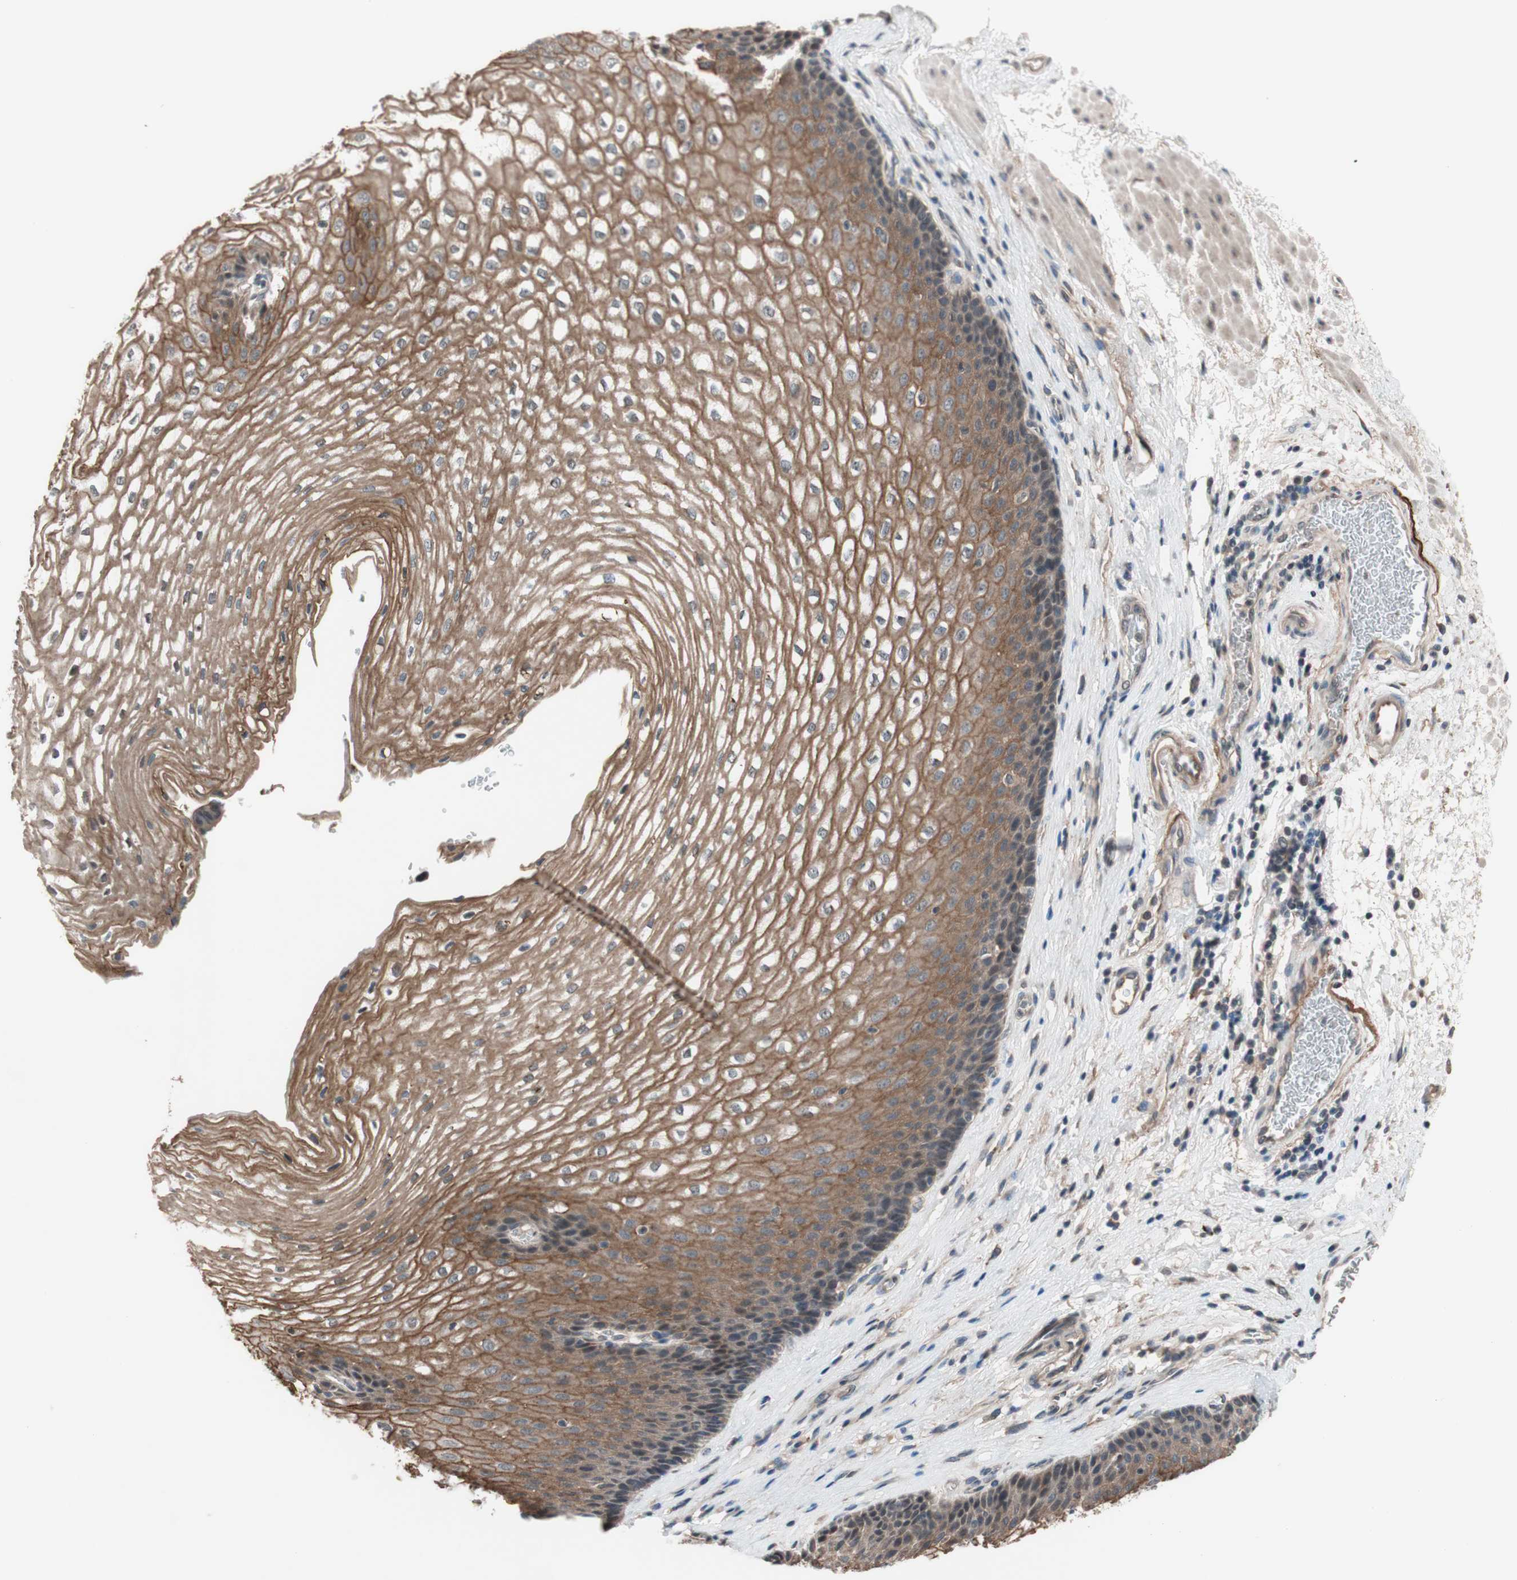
{"staining": {"intensity": "moderate", "quantity": ">75%", "location": "cytoplasmic/membranous"}, "tissue": "esophagus", "cell_type": "Squamous epithelial cells", "image_type": "normal", "snomed": [{"axis": "morphology", "description": "Normal tissue, NOS"}, {"axis": "topography", "description": "Esophagus"}], "caption": "High-power microscopy captured an immunohistochemistry histopathology image of normal esophagus, revealing moderate cytoplasmic/membranous staining in about >75% of squamous epithelial cells. The protein is shown in brown color, while the nuclei are stained blue.", "gene": "CD55", "patient": {"sex": "male", "age": 48}}